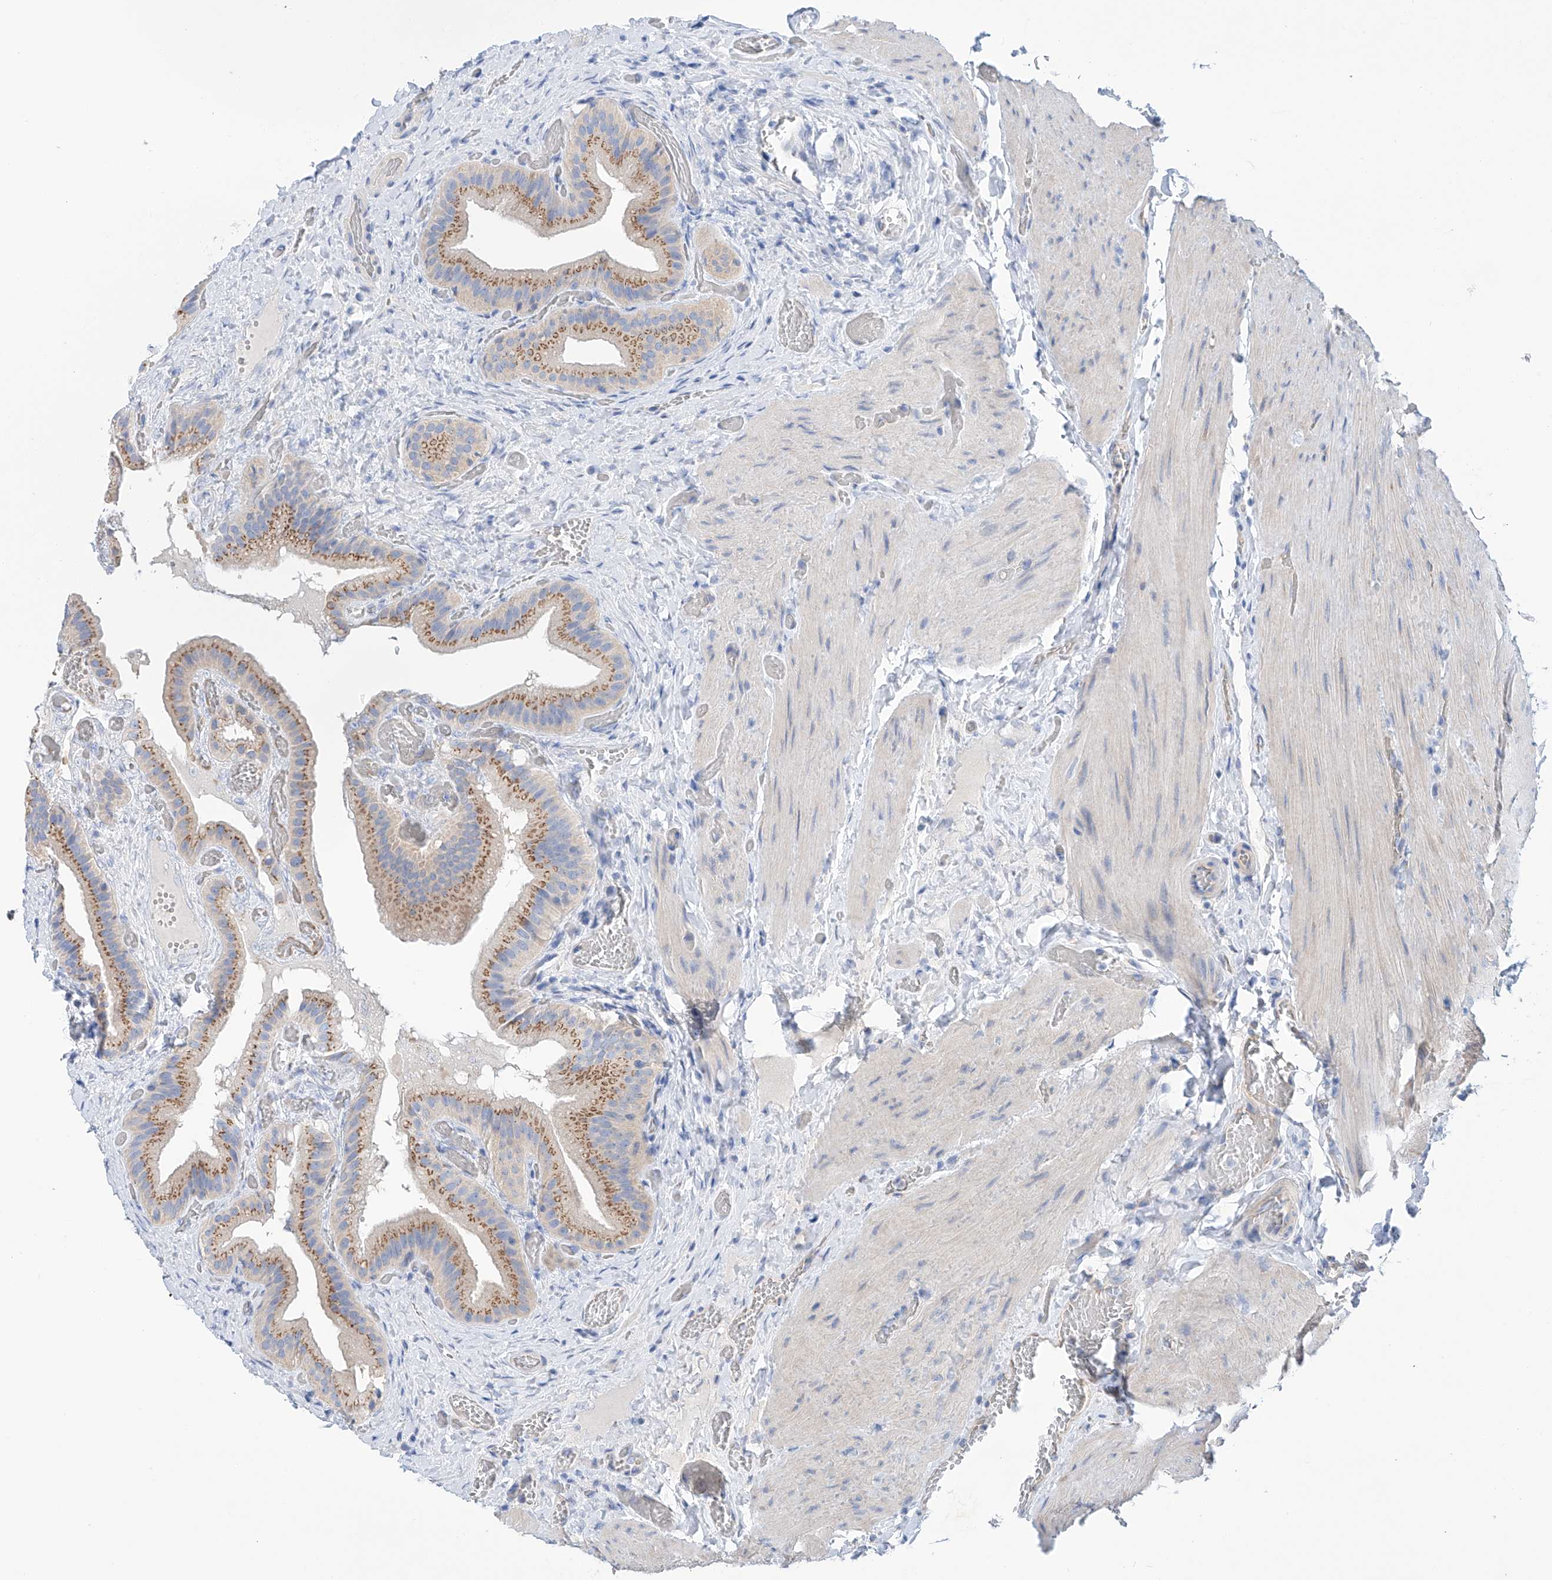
{"staining": {"intensity": "moderate", "quantity": ">75%", "location": "cytoplasmic/membranous"}, "tissue": "gallbladder", "cell_type": "Glandular cells", "image_type": "normal", "snomed": [{"axis": "morphology", "description": "Normal tissue, NOS"}, {"axis": "topography", "description": "Gallbladder"}], "caption": "Moderate cytoplasmic/membranous protein staining is seen in approximately >75% of glandular cells in gallbladder. (DAB = brown stain, brightfield microscopy at high magnification).", "gene": "SLC22A7", "patient": {"sex": "female", "age": 64}}